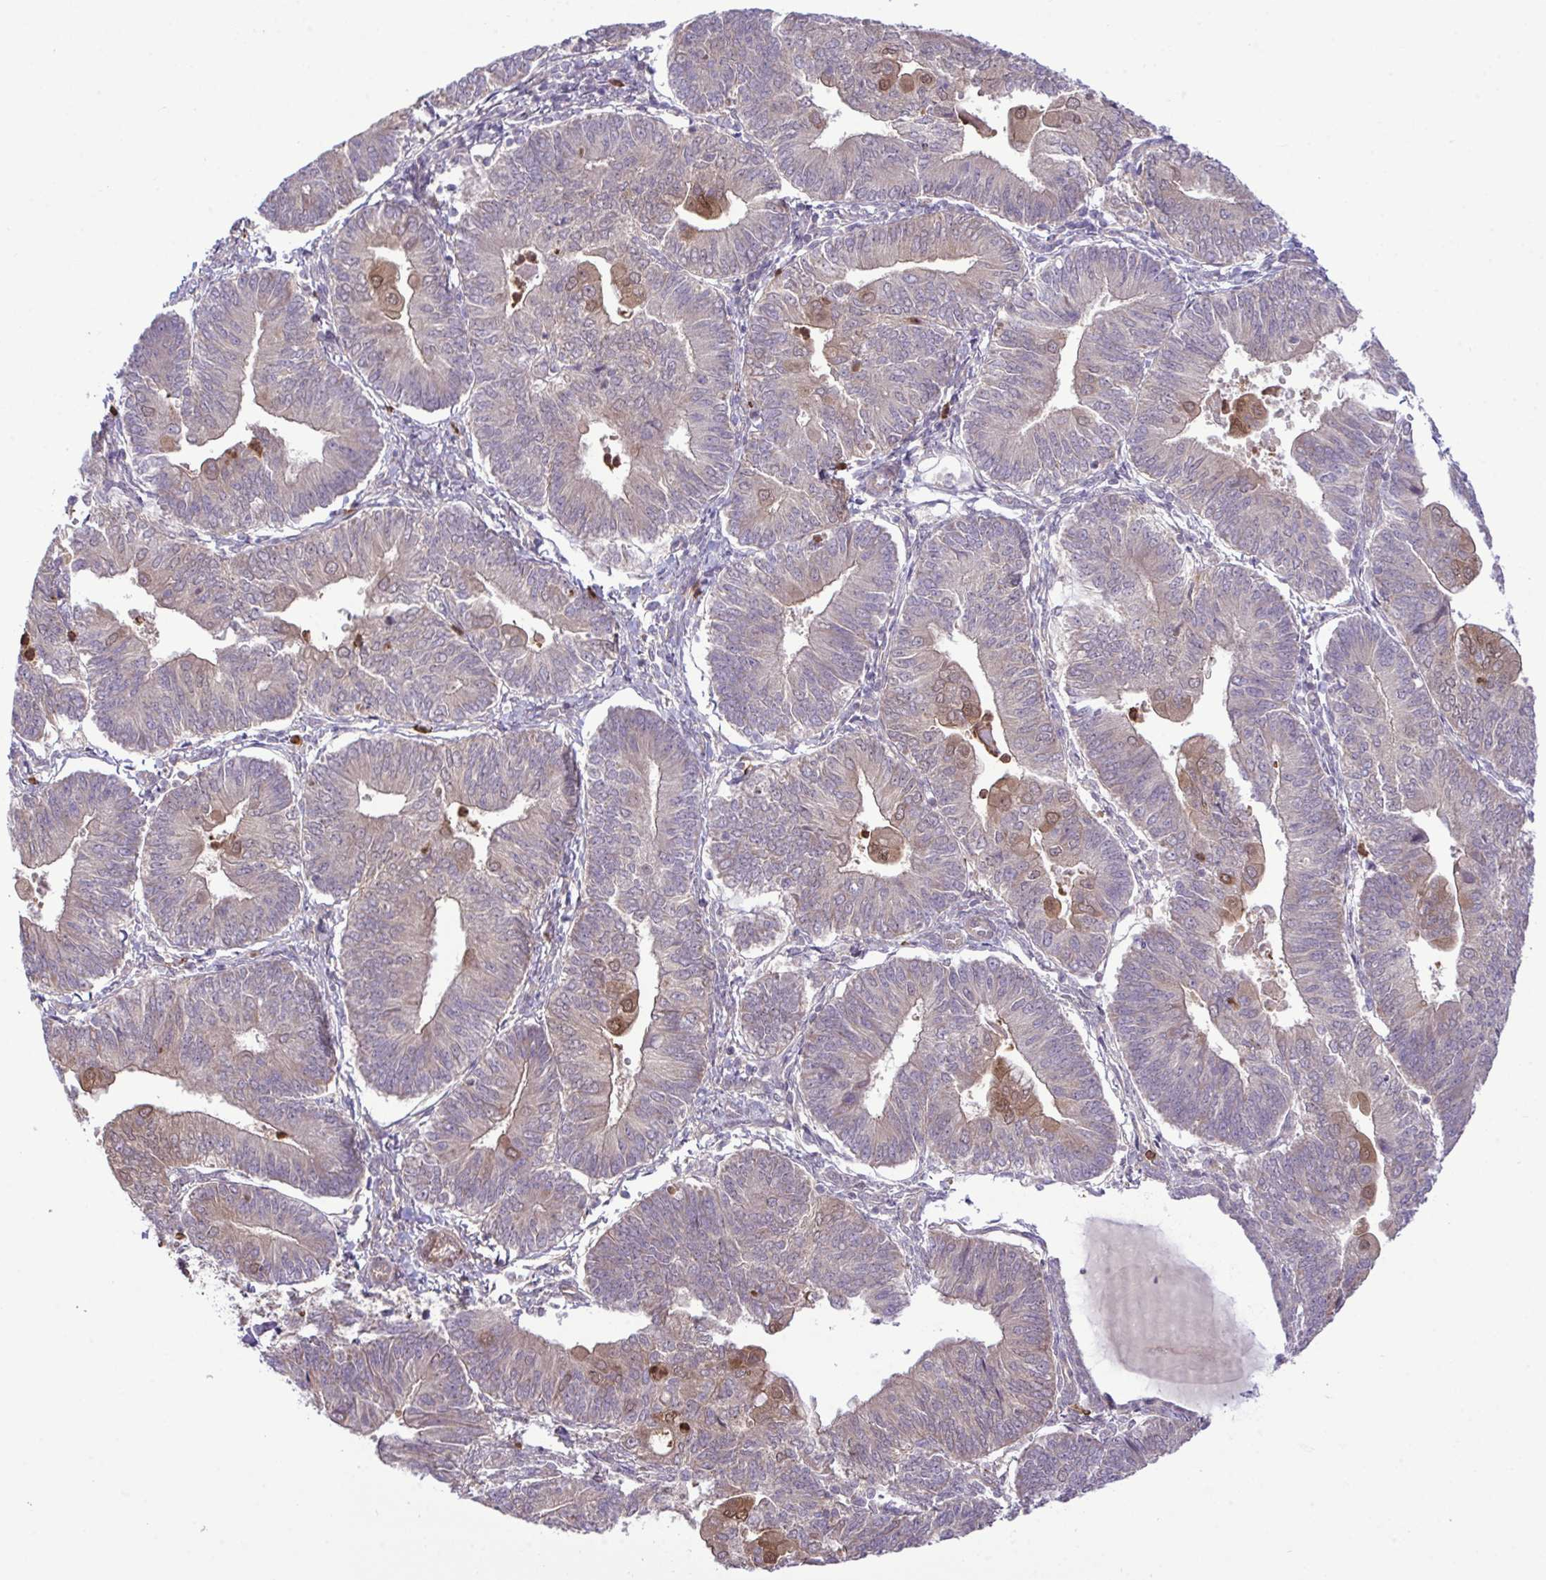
{"staining": {"intensity": "moderate", "quantity": "<25%", "location": "cytoplasmic/membranous,nuclear"}, "tissue": "endometrial cancer", "cell_type": "Tumor cells", "image_type": "cancer", "snomed": [{"axis": "morphology", "description": "Adenocarcinoma, NOS"}, {"axis": "topography", "description": "Endometrium"}], "caption": "High-magnification brightfield microscopy of endometrial cancer (adenocarcinoma) stained with DAB (3,3'-diaminobenzidine) (brown) and counterstained with hematoxylin (blue). tumor cells exhibit moderate cytoplasmic/membranous and nuclear staining is seen in about<25% of cells.", "gene": "CMPK1", "patient": {"sex": "female", "age": 65}}